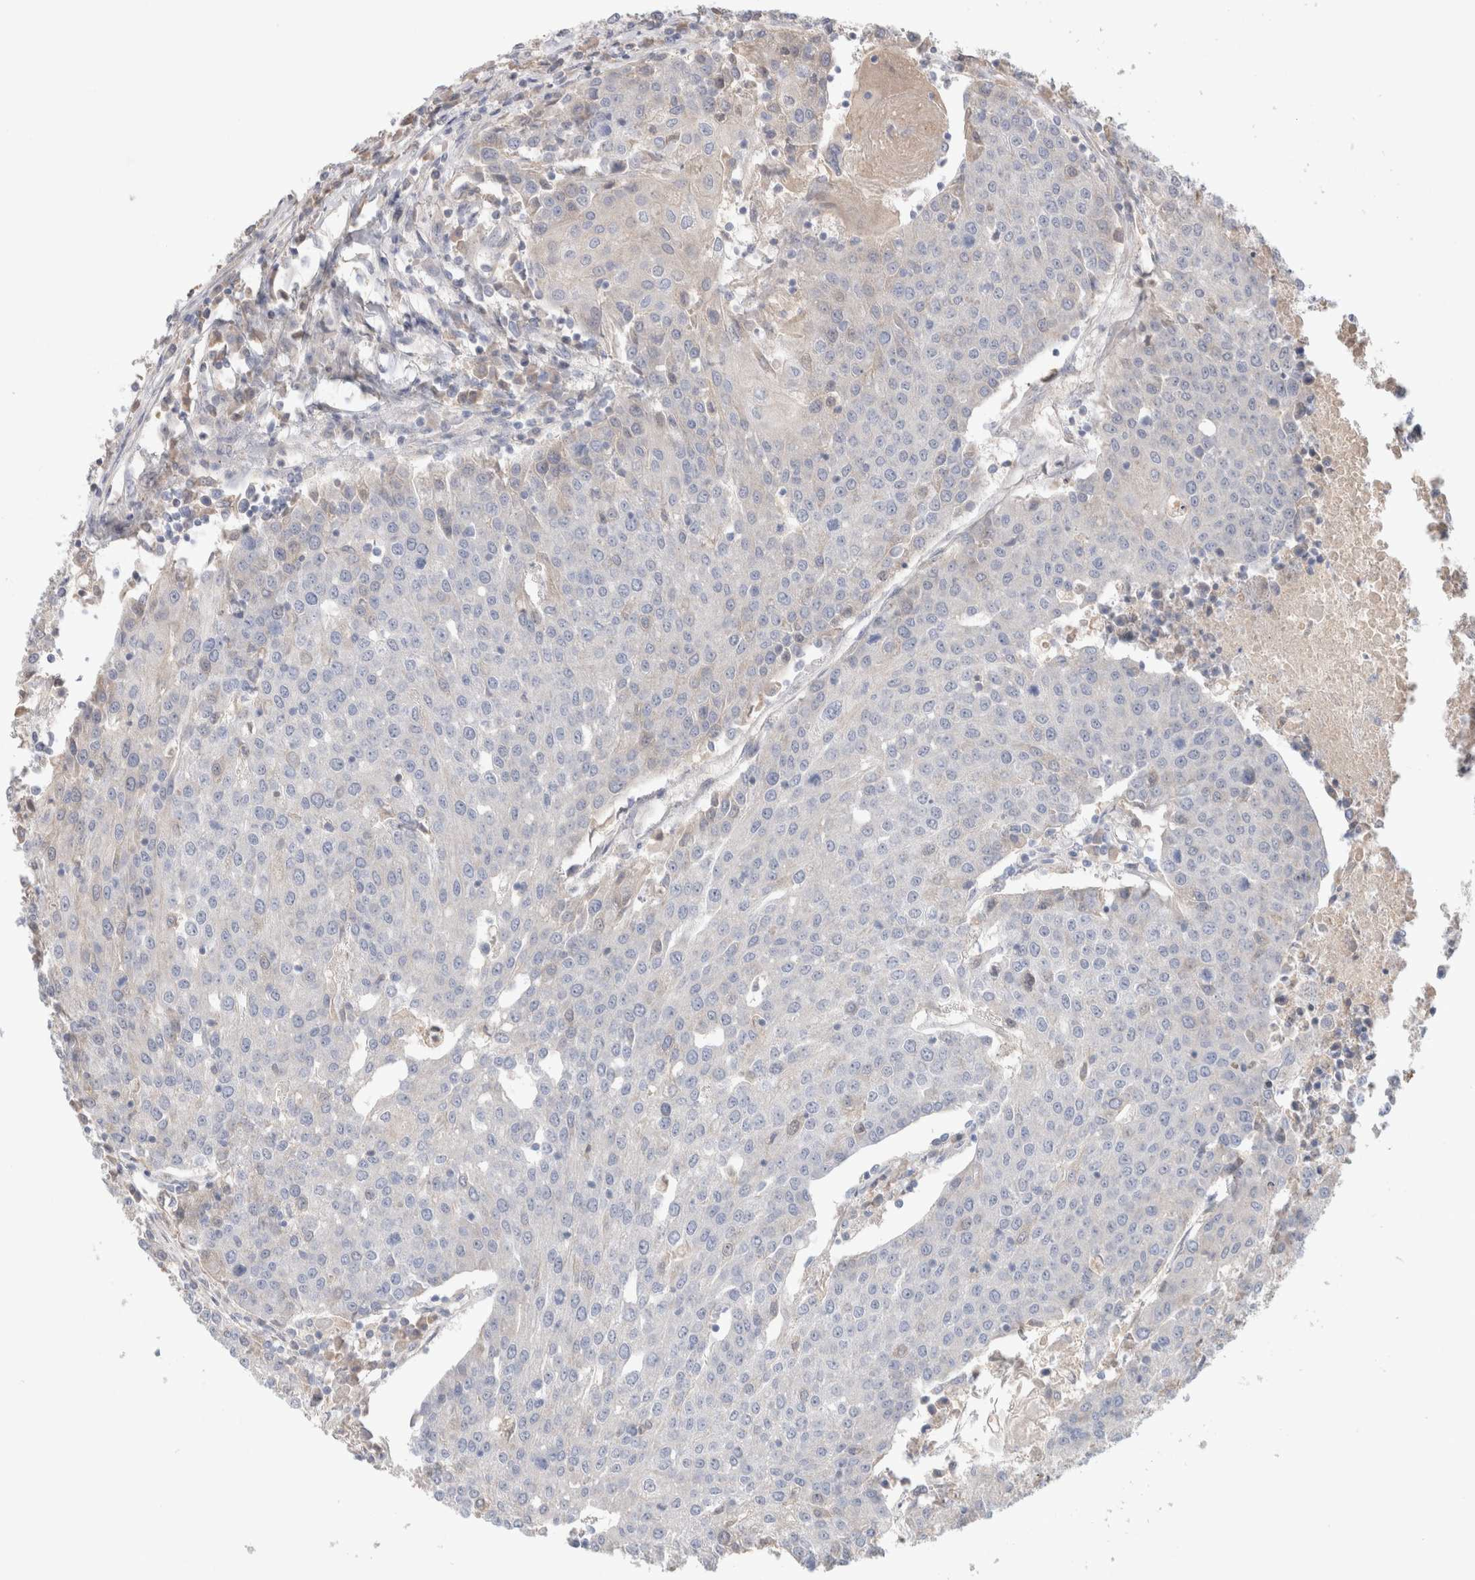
{"staining": {"intensity": "negative", "quantity": "none", "location": "none"}, "tissue": "urothelial cancer", "cell_type": "Tumor cells", "image_type": "cancer", "snomed": [{"axis": "morphology", "description": "Urothelial carcinoma, High grade"}, {"axis": "topography", "description": "Urinary bladder"}], "caption": "High-grade urothelial carcinoma stained for a protein using IHC displays no staining tumor cells.", "gene": "SYDE2", "patient": {"sex": "female", "age": 85}}